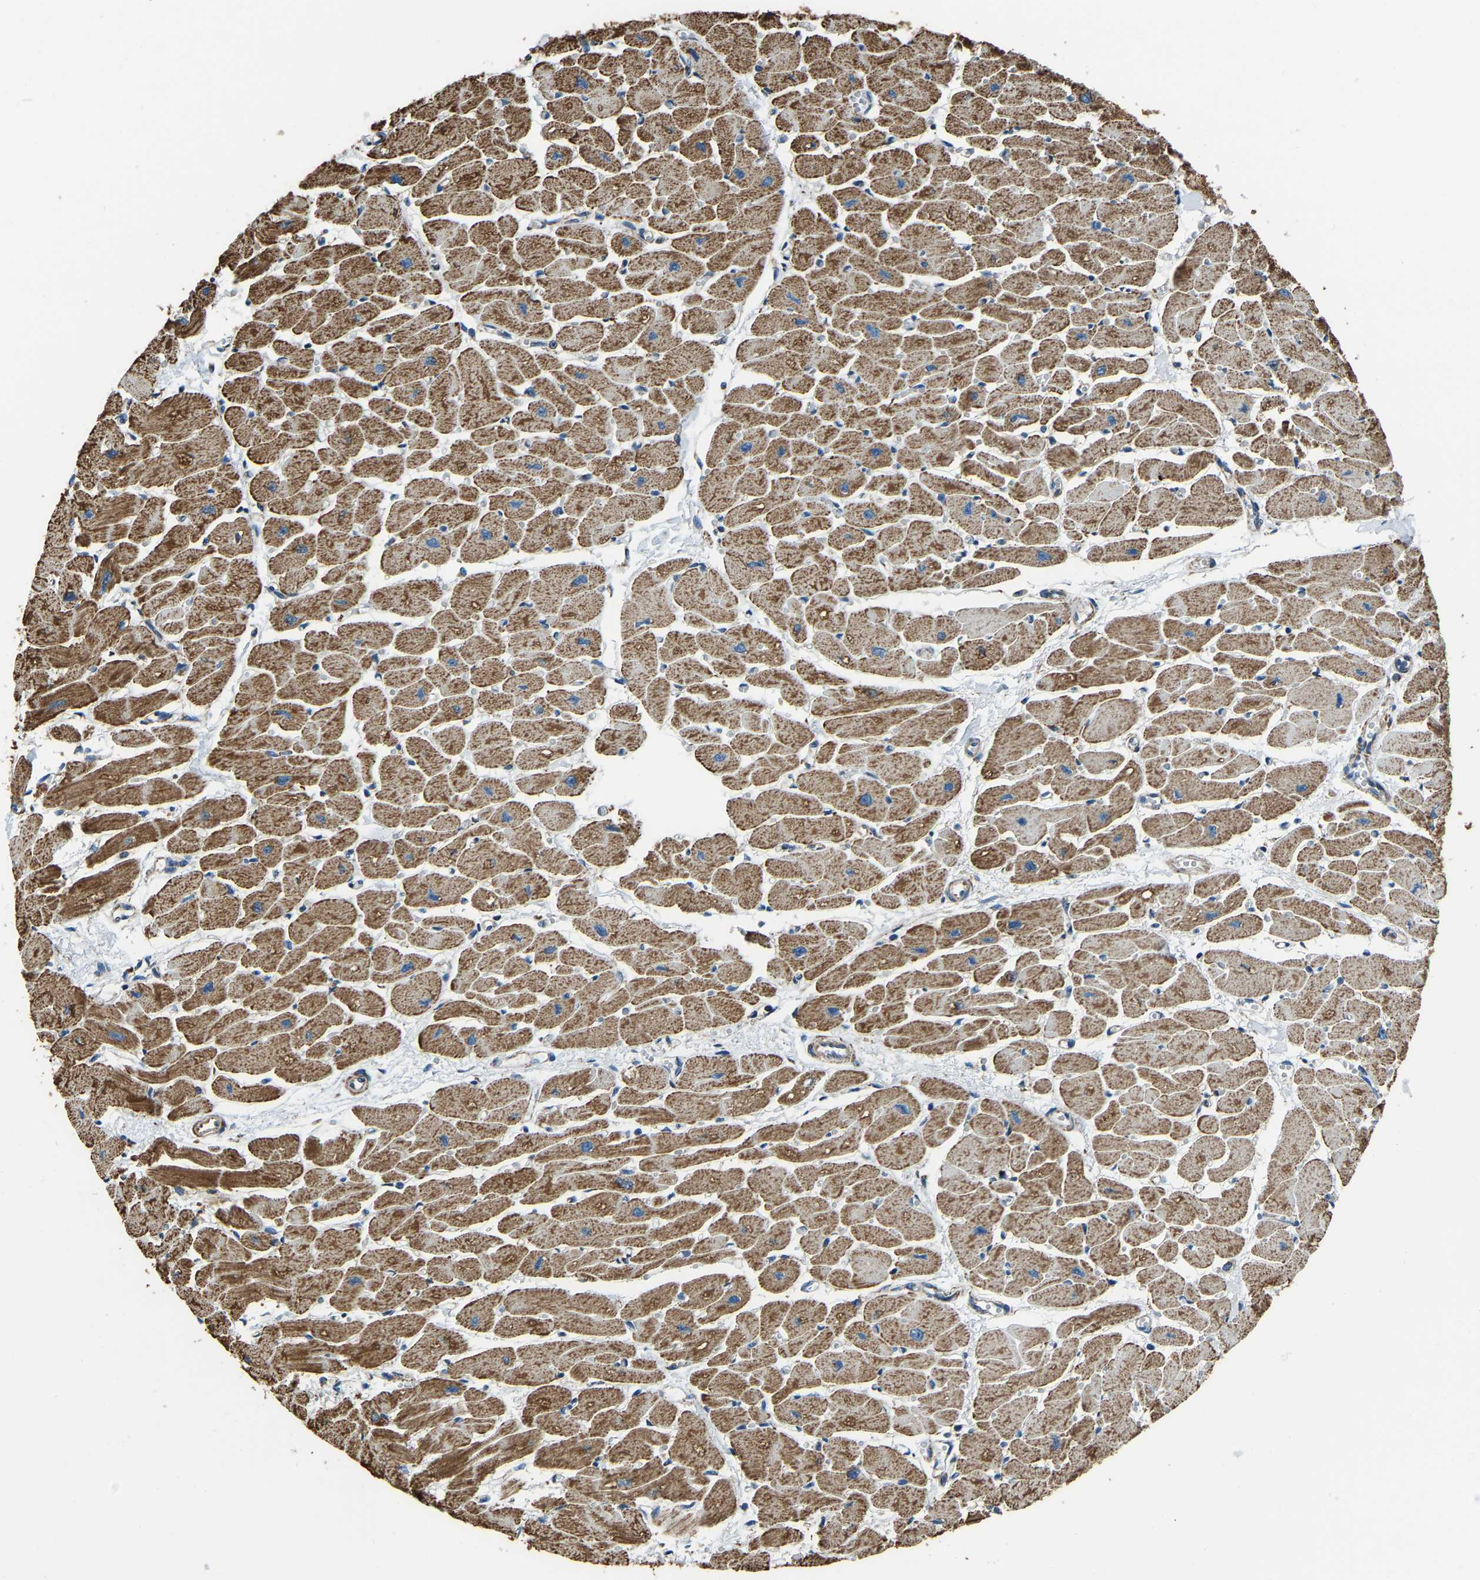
{"staining": {"intensity": "strong", "quantity": ">75%", "location": "cytoplasmic/membranous"}, "tissue": "heart muscle", "cell_type": "Cardiomyocytes", "image_type": "normal", "snomed": [{"axis": "morphology", "description": "Normal tissue, NOS"}, {"axis": "topography", "description": "Heart"}], "caption": "This photomicrograph displays unremarkable heart muscle stained with immunohistochemistry (IHC) to label a protein in brown. The cytoplasmic/membranous of cardiomyocytes show strong positivity for the protein. Nuclei are counter-stained blue.", "gene": "RBM33", "patient": {"sex": "female", "age": 54}}